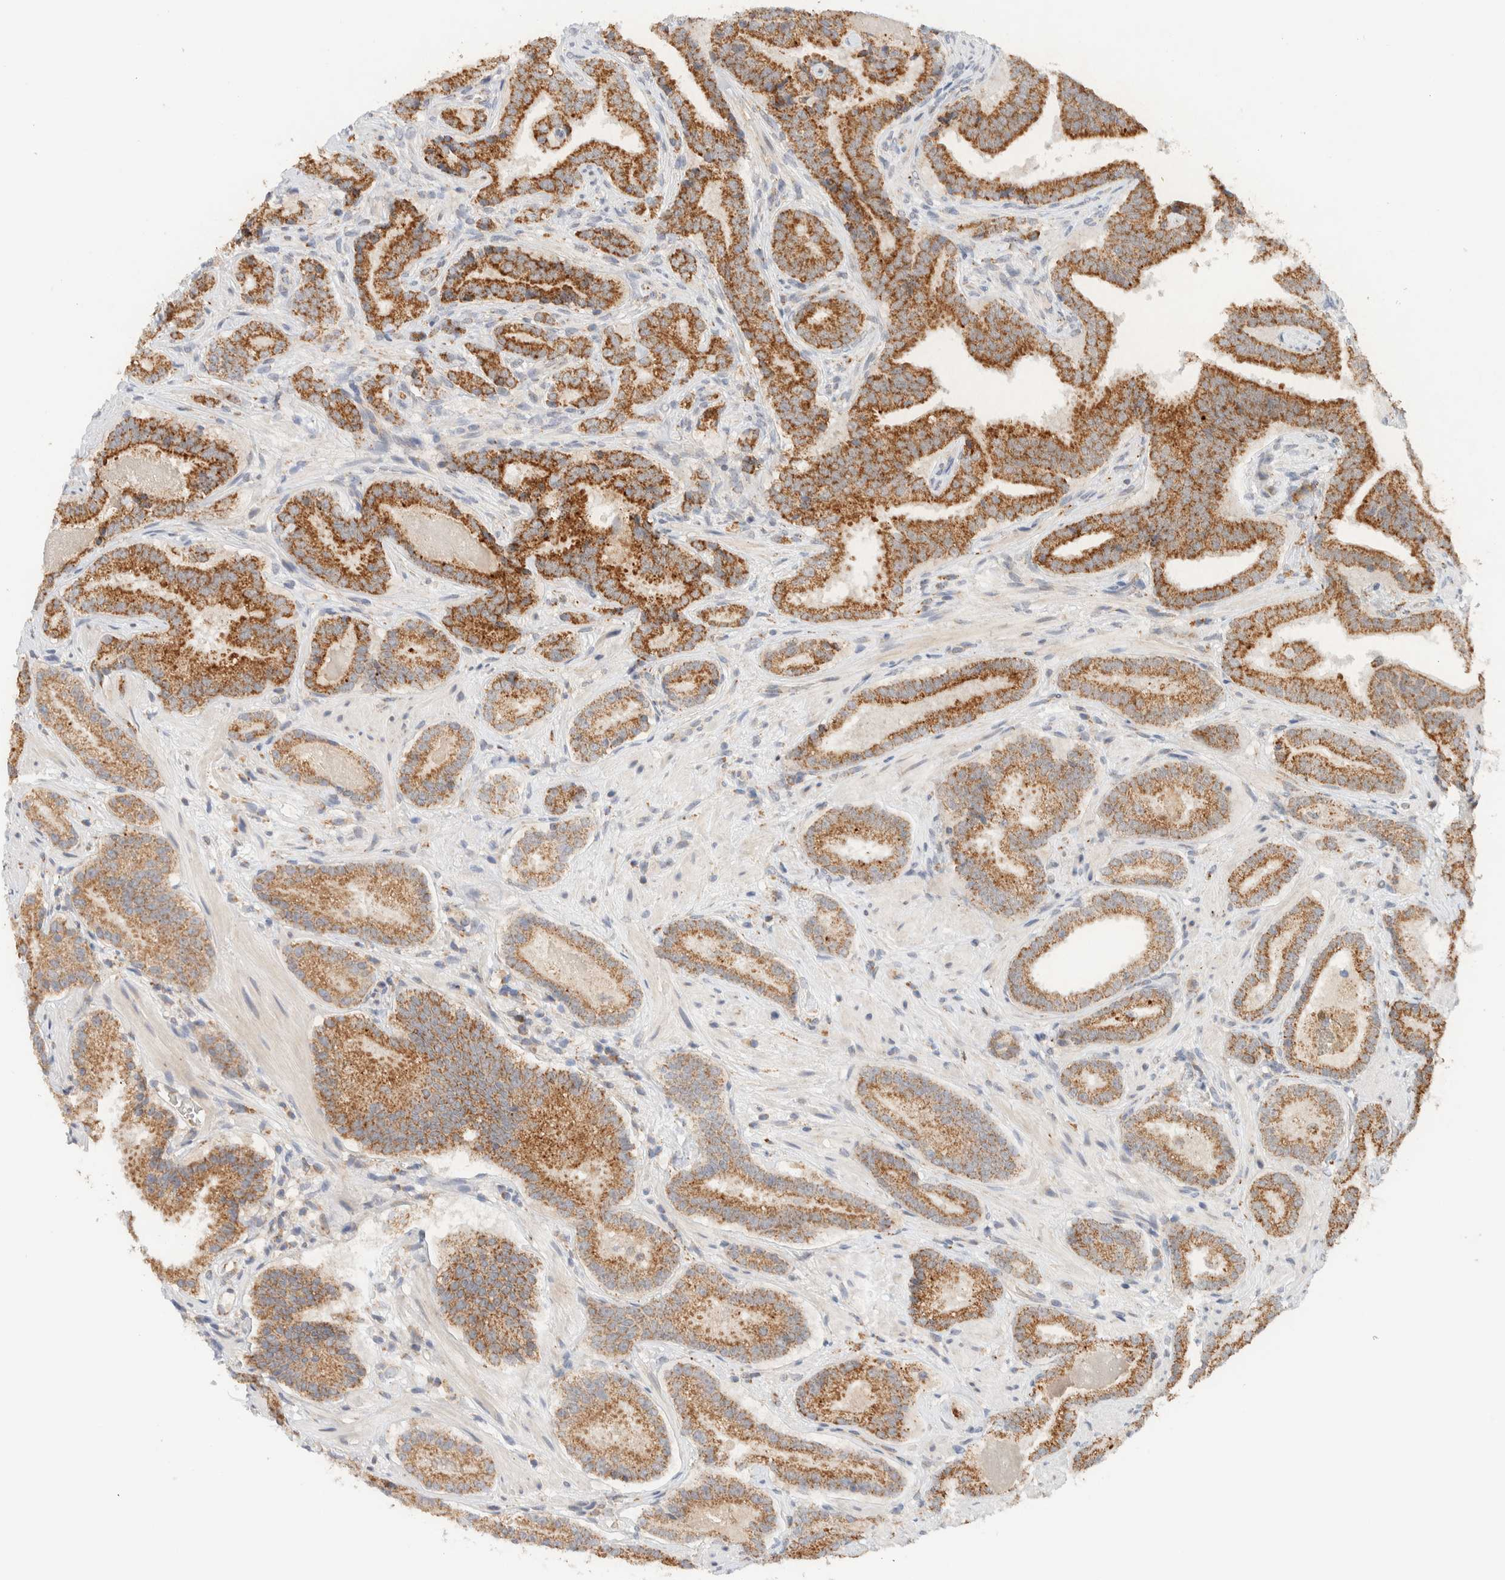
{"staining": {"intensity": "strong", "quantity": ">75%", "location": "cytoplasmic/membranous"}, "tissue": "prostate cancer", "cell_type": "Tumor cells", "image_type": "cancer", "snomed": [{"axis": "morphology", "description": "Adenocarcinoma, Low grade"}, {"axis": "topography", "description": "Prostate"}], "caption": "An image showing strong cytoplasmic/membranous staining in about >75% of tumor cells in prostate cancer, as visualized by brown immunohistochemical staining.", "gene": "MRPL41", "patient": {"sex": "male", "age": 51}}